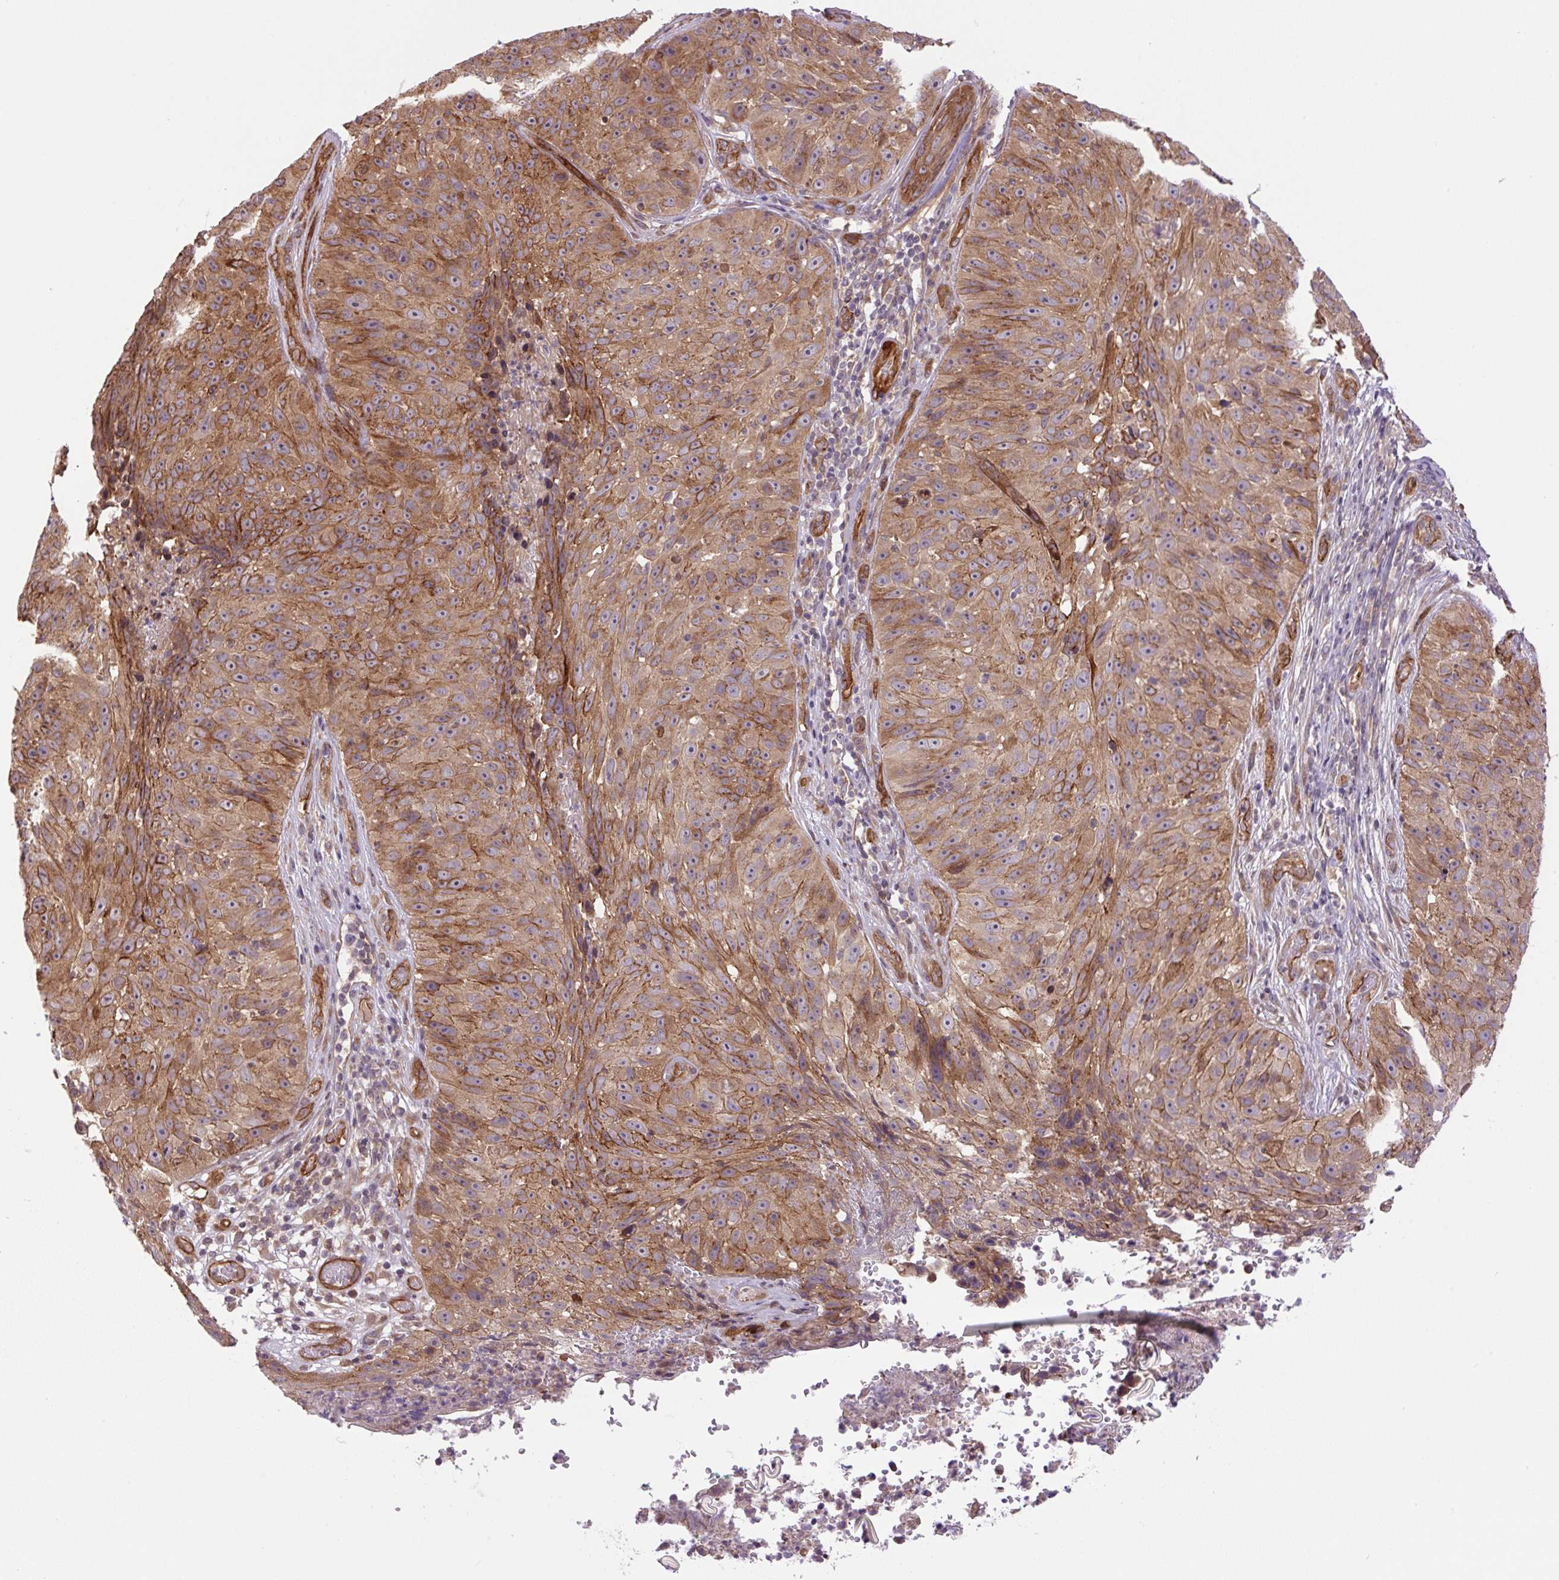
{"staining": {"intensity": "moderate", "quantity": ">75%", "location": "cytoplasmic/membranous"}, "tissue": "skin cancer", "cell_type": "Tumor cells", "image_type": "cancer", "snomed": [{"axis": "morphology", "description": "Squamous cell carcinoma, NOS"}, {"axis": "topography", "description": "Skin"}], "caption": "Immunohistochemical staining of squamous cell carcinoma (skin) displays moderate cytoplasmic/membranous protein expression in approximately >75% of tumor cells.", "gene": "SEPTIN10", "patient": {"sex": "female", "age": 87}}